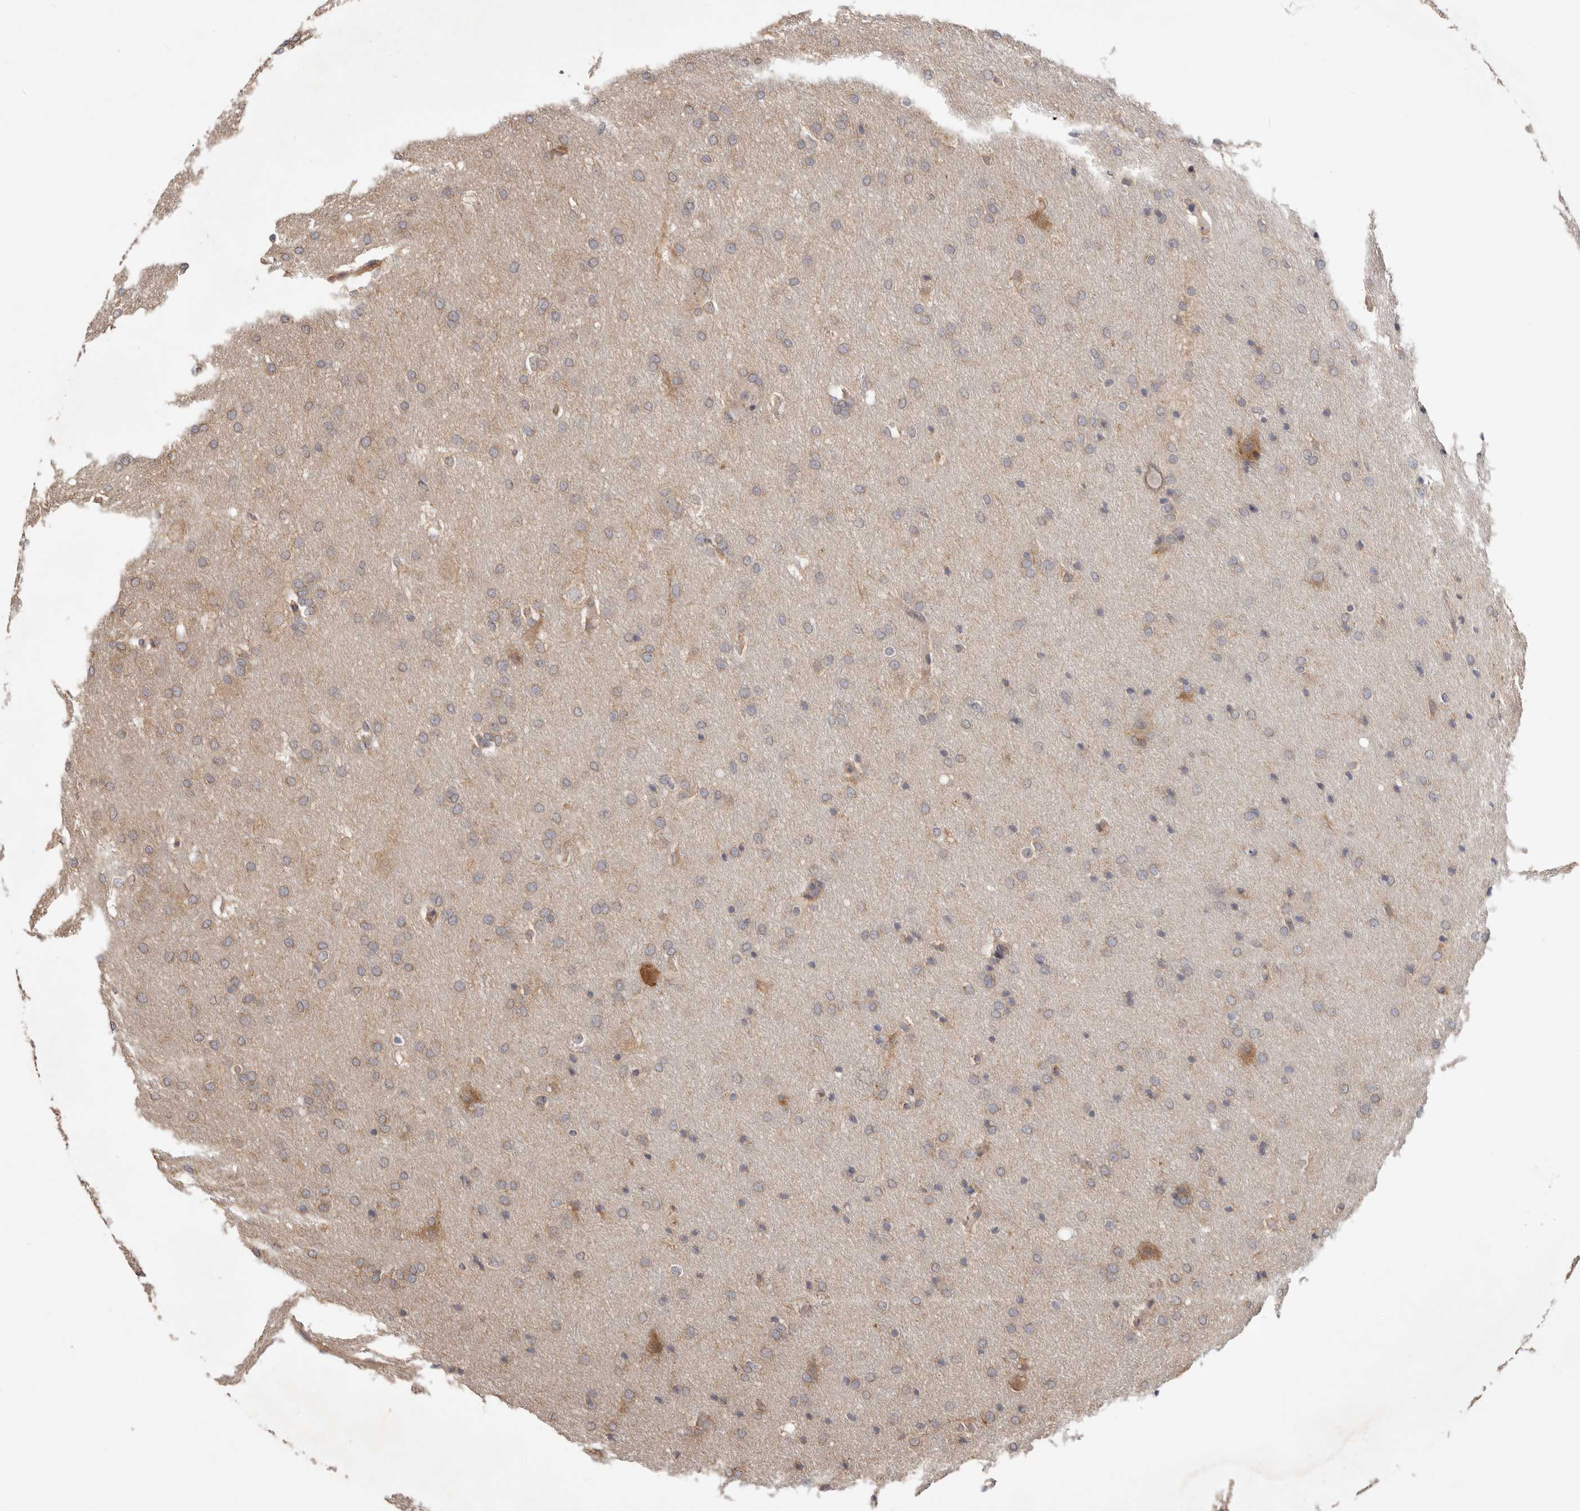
{"staining": {"intensity": "weak", "quantity": ">75%", "location": "cytoplasmic/membranous"}, "tissue": "glioma", "cell_type": "Tumor cells", "image_type": "cancer", "snomed": [{"axis": "morphology", "description": "Glioma, malignant, Low grade"}, {"axis": "topography", "description": "Brain"}], "caption": "Low-grade glioma (malignant) stained with a brown dye demonstrates weak cytoplasmic/membranous positive expression in about >75% of tumor cells.", "gene": "LRP6", "patient": {"sex": "female", "age": 37}}